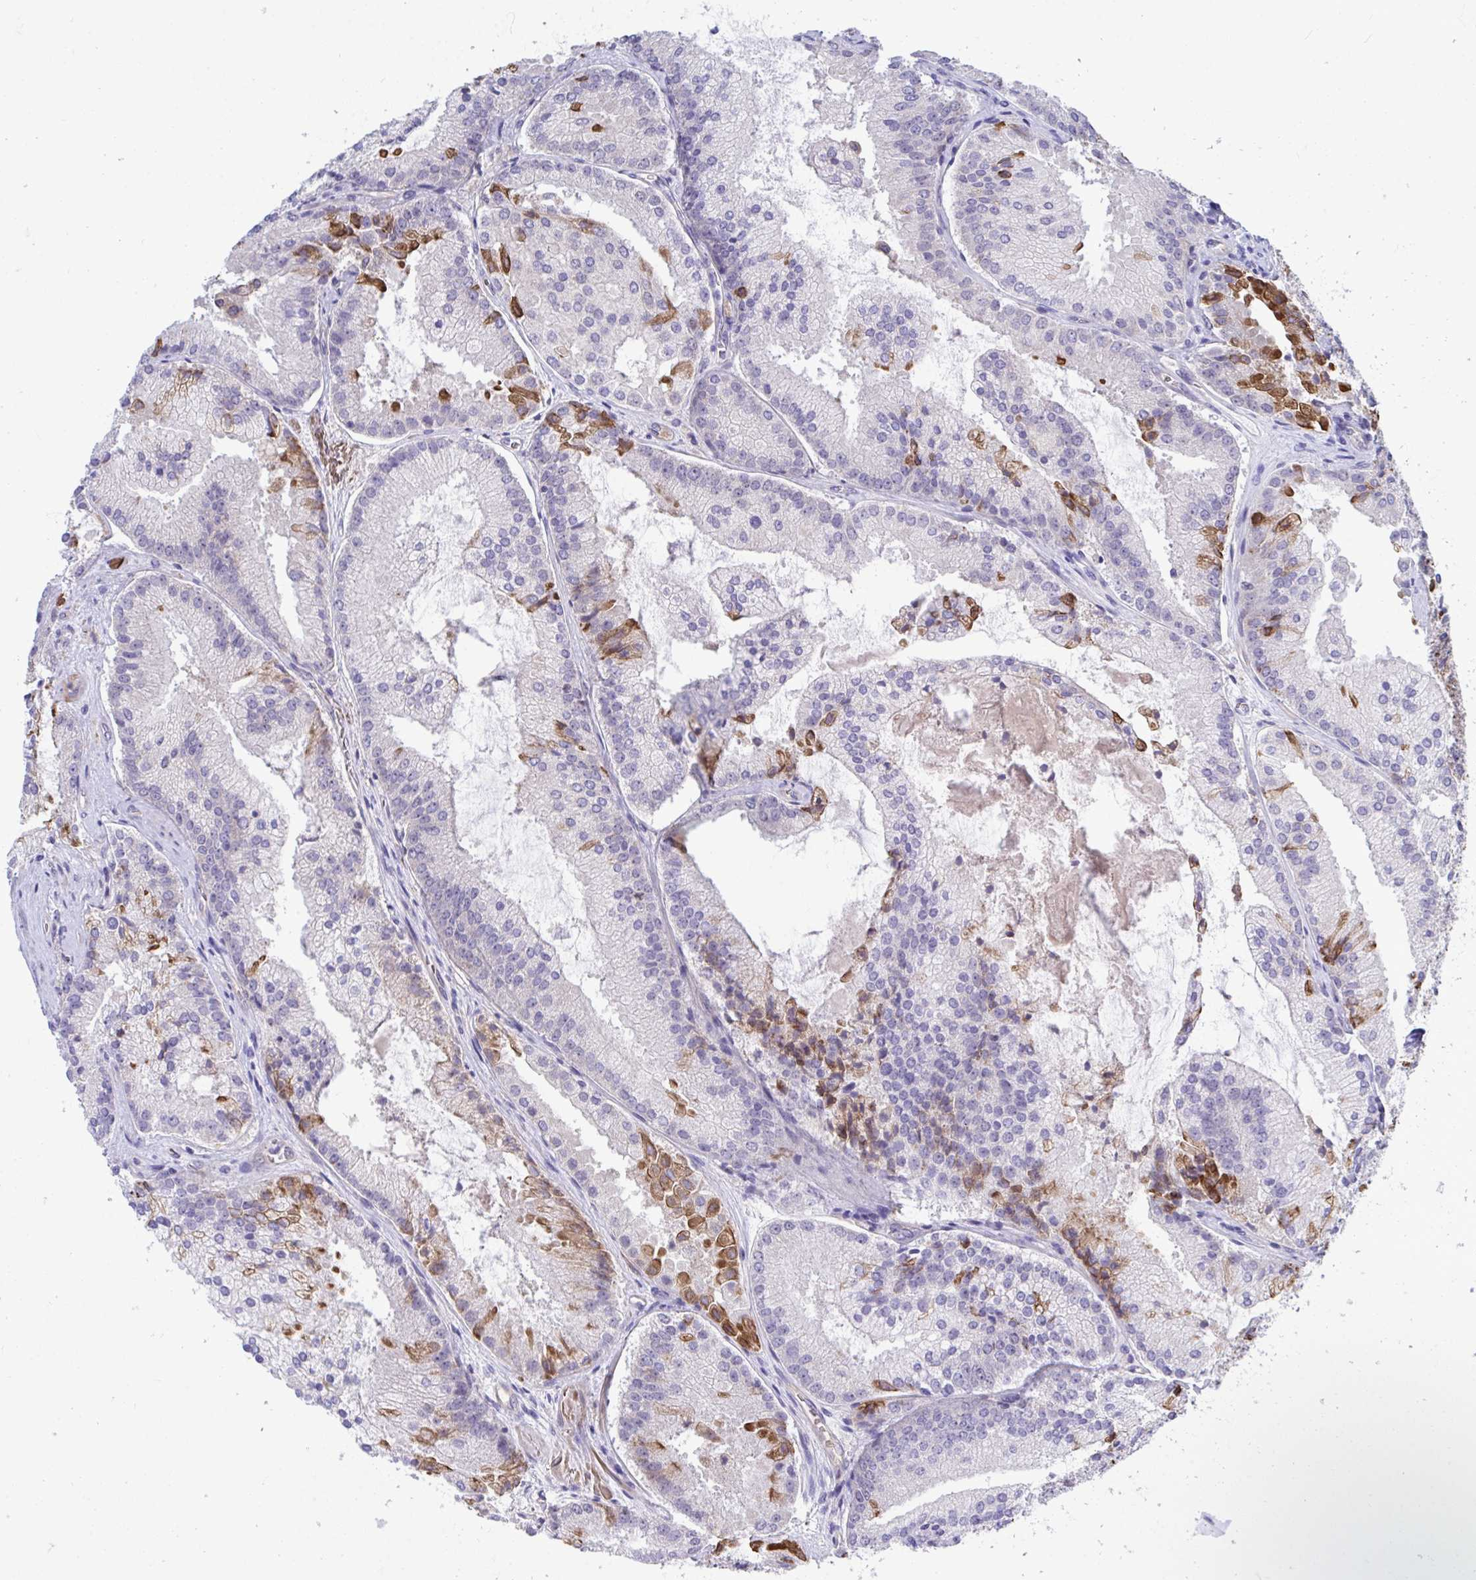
{"staining": {"intensity": "moderate", "quantity": "<25%", "location": "cytoplasmic/membranous"}, "tissue": "prostate cancer", "cell_type": "Tumor cells", "image_type": "cancer", "snomed": [{"axis": "morphology", "description": "Adenocarcinoma, High grade"}, {"axis": "topography", "description": "Prostate"}], "caption": "Protein analysis of high-grade adenocarcinoma (prostate) tissue displays moderate cytoplasmic/membranous staining in about <25% of tumor cells.", "gene": "CENPQ", "patient": {"sex": "male", "age": 73}}